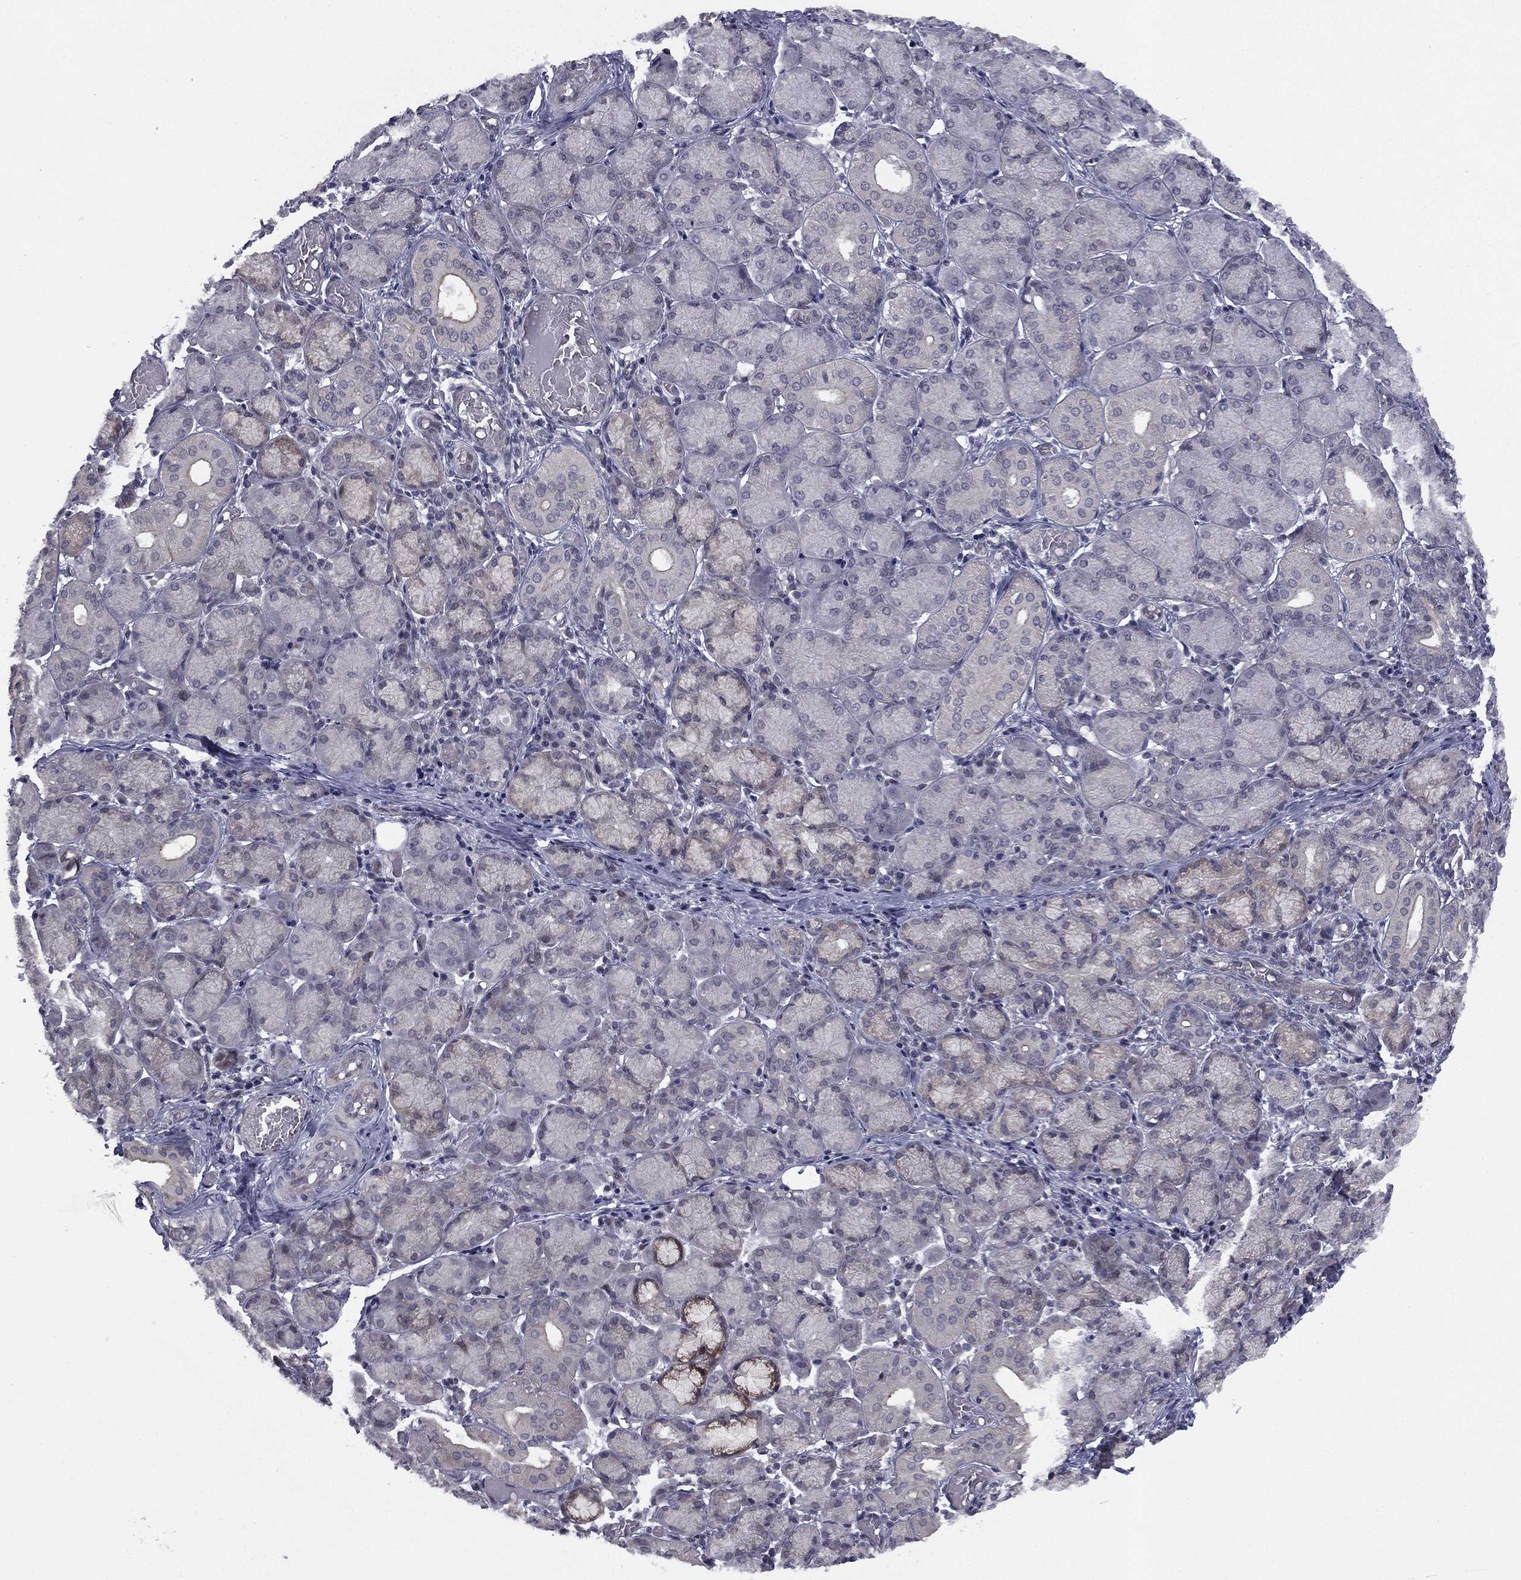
{"staining": {"intensity": "negative", "quantity": "none", "location": "none"}, "tissue": "salivary gland", "cell_type": "Glandular cells", "image_type": "normal", "snomed": [{"axis": "morphology", "description": "Normal tissue, NOS"}, {"axis": "topography", "description": "Salivary gland"}, {"axis": "topography", "description": "Peripheral nerve tissue"}], "caption": "IHC of benign human salivary gland displays no positivity in glandular cells.", "gene": "ACTRT2", "patient": {"sex": "female", "age": 24}}